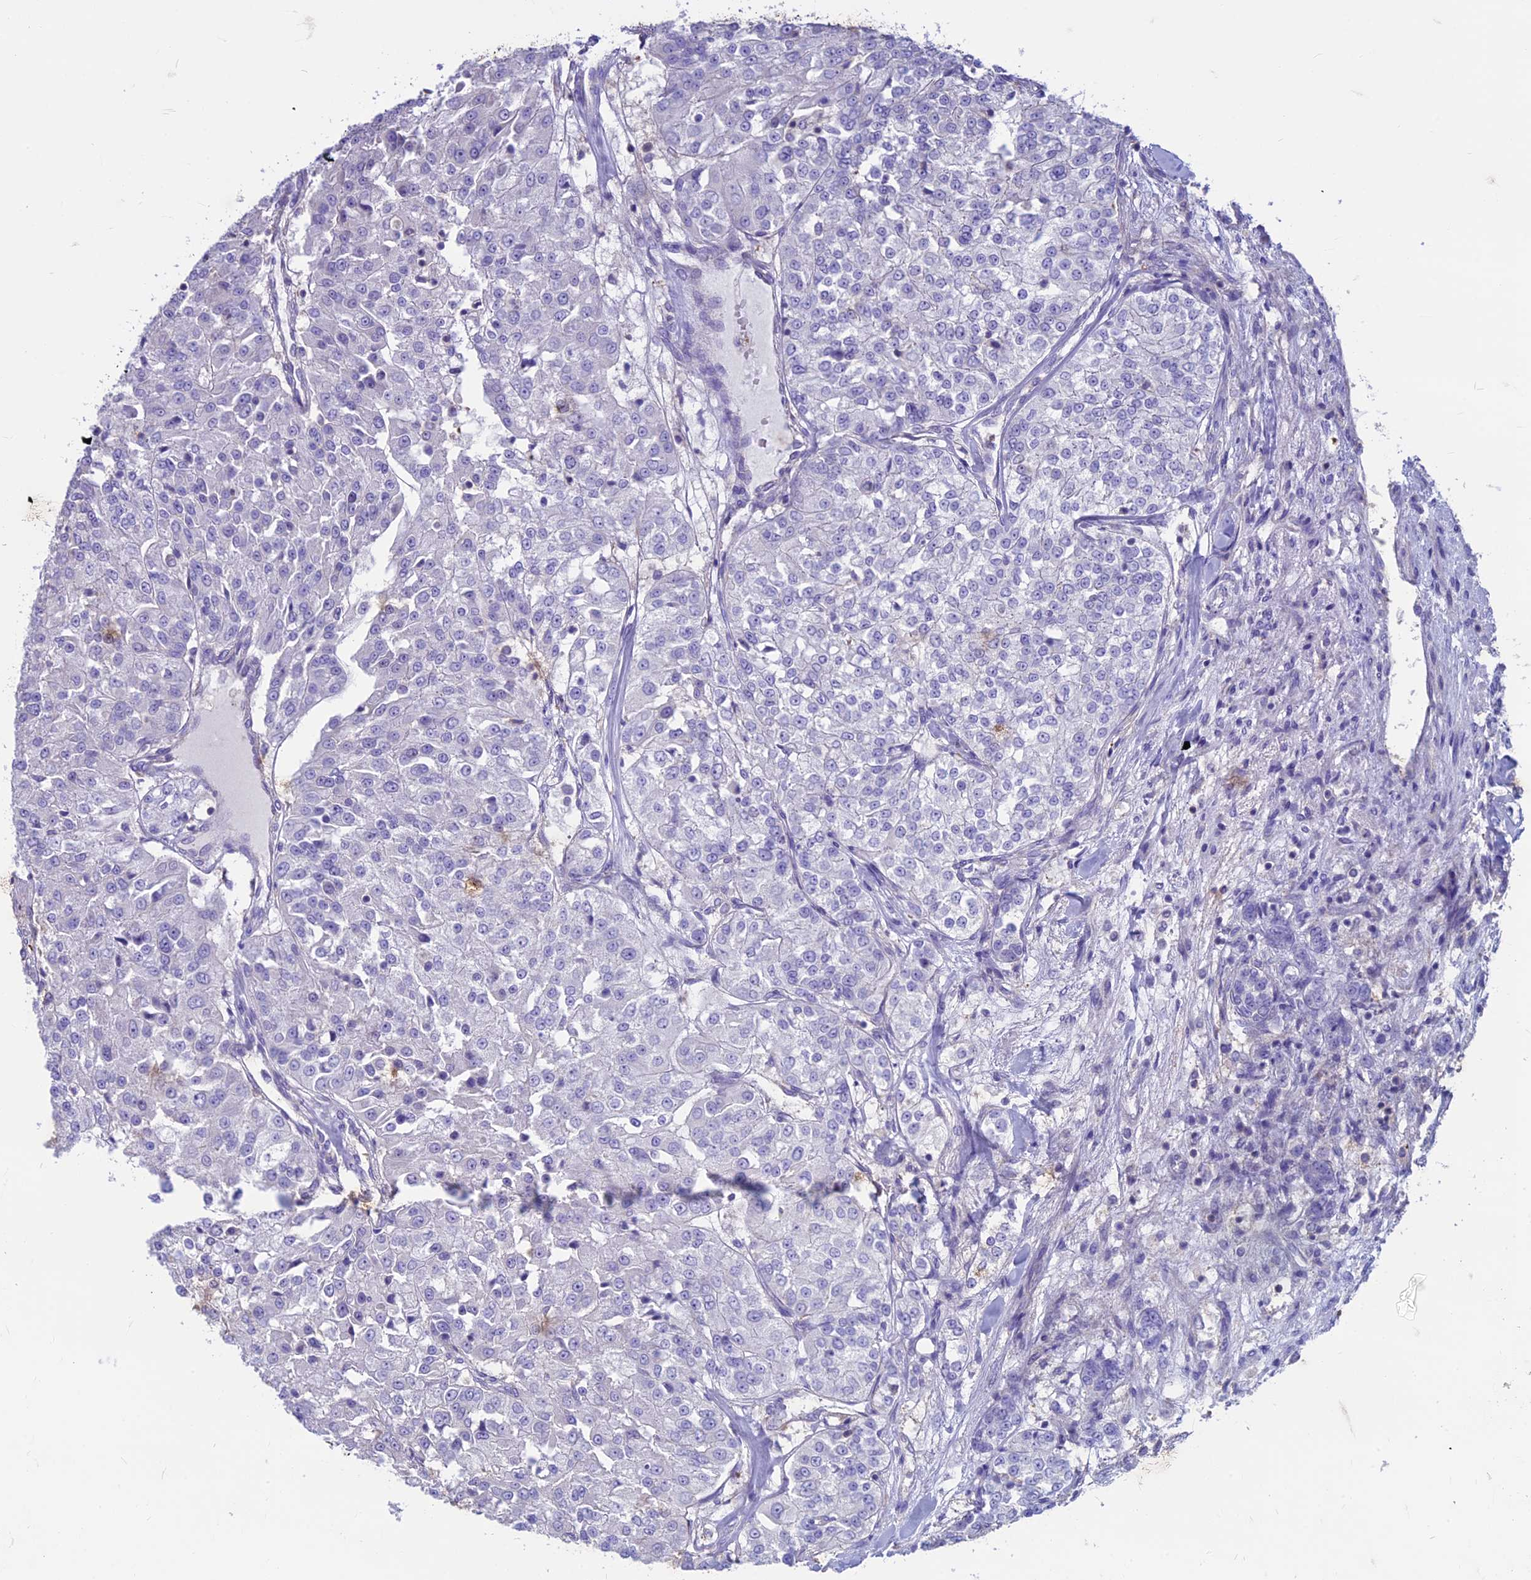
{"staining": {"intensity": "negative", "quantity": "none", "location": "none"}, "tissue": "renal cancer", "cell_type": "Tumor cells", "image_type": "cancer", "snomed": [{"axis": "morphology", "description": "Adenocarcinoma, NOS"}, {"axis": "topography", "description": "Kidney"}], "caption": "There is no significant expression in tumor cells of renal cancer (adenocarcinoma).", "gene": "CDAN1", "patient": {"sex": "female", "age": 63}}